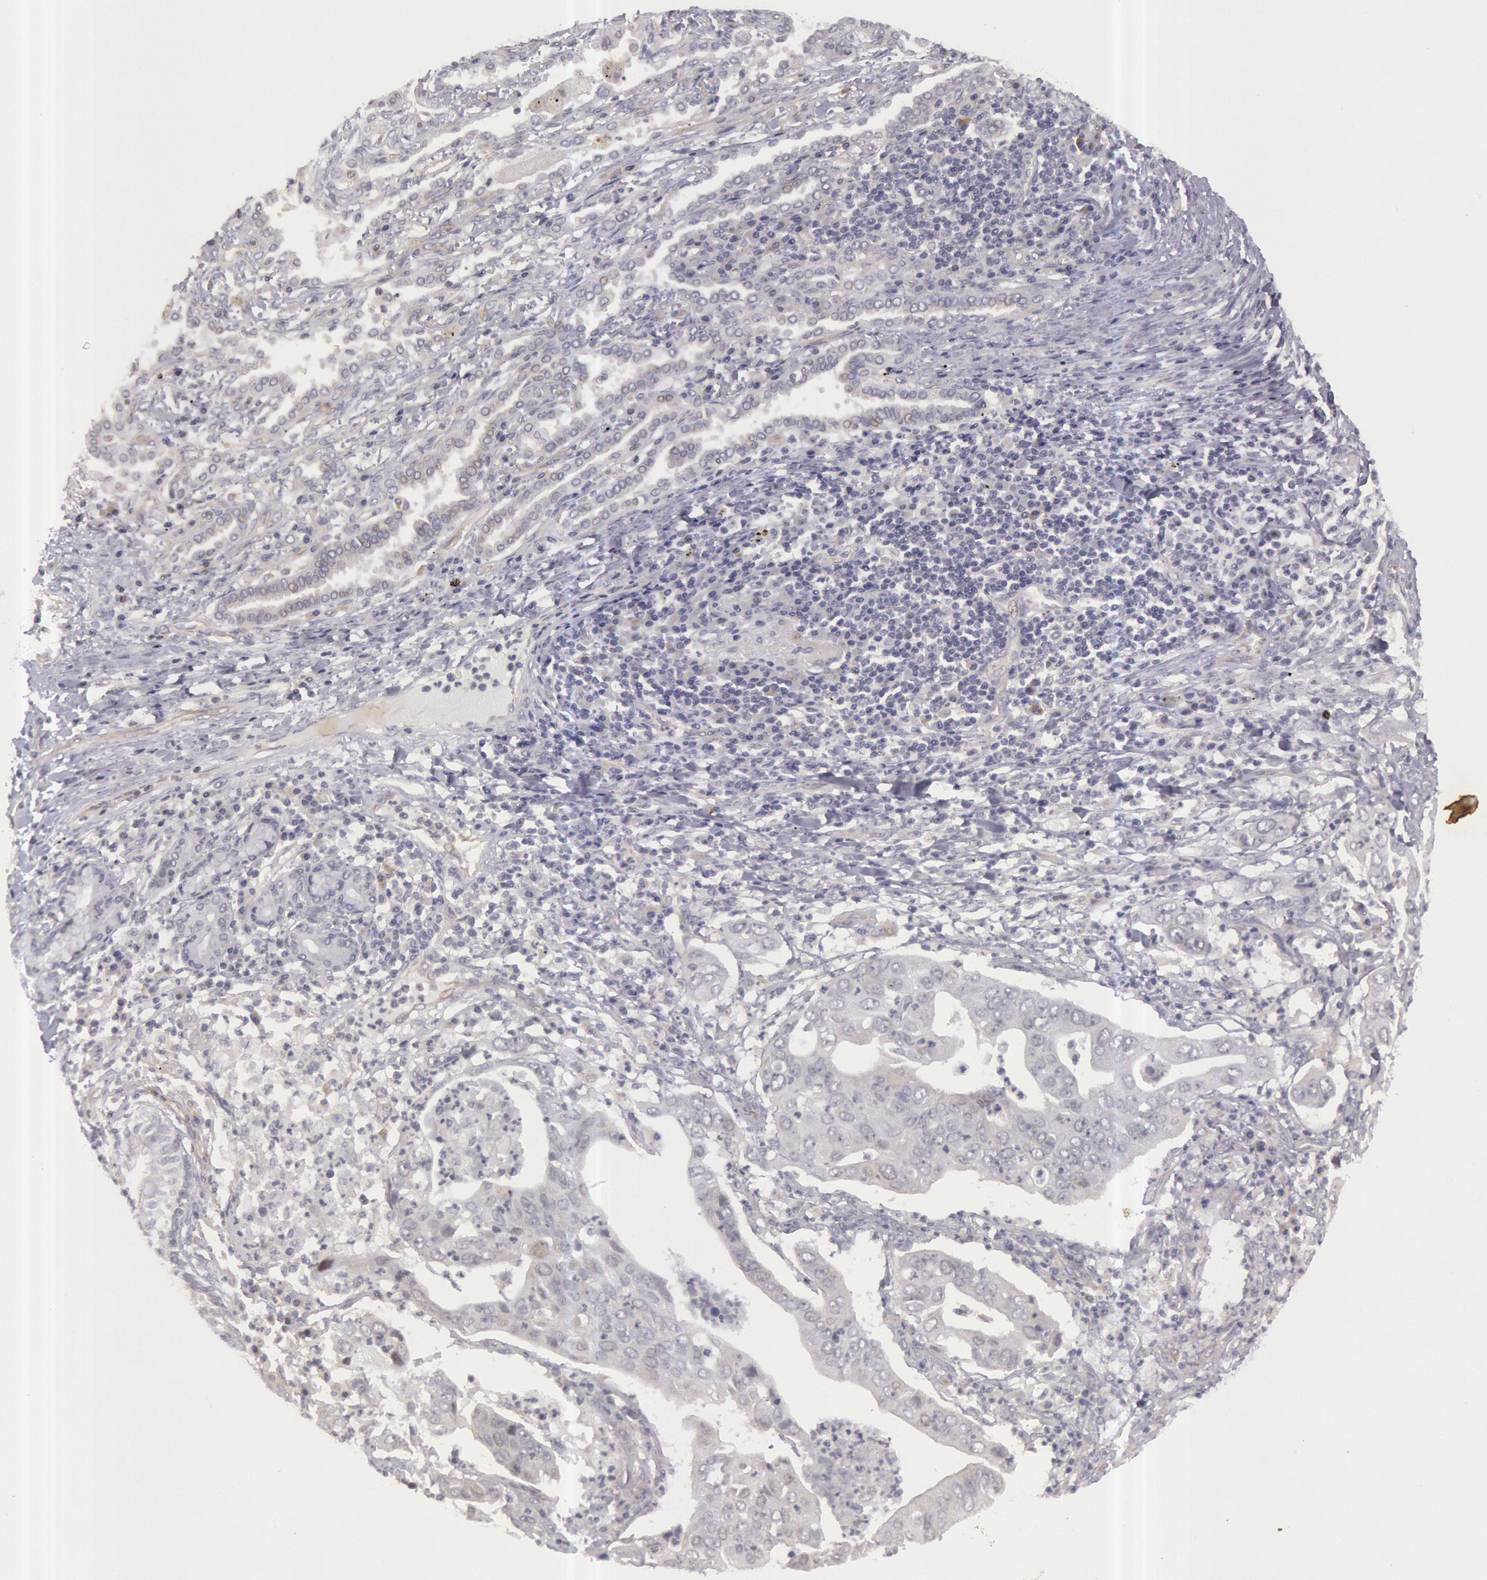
{"staining": {"intensity": "negative", "quantity": "none", "location": "none"}, "tissue": "lung cancer", "cell_type": "Tumor cells", "image_type": "cancer", "snomed": [{"axis": "morphology", "description": "Adenocarcinoma, NOS"}, {"axis": "topography", "description": "Lung"}], "caption": "The micrograph demonstrates no significant staining in tumor cells of lung cancer (adenocarcinoma).", "gene": "AMOTL1", "patient": {"sex": "male", "age": 48}}